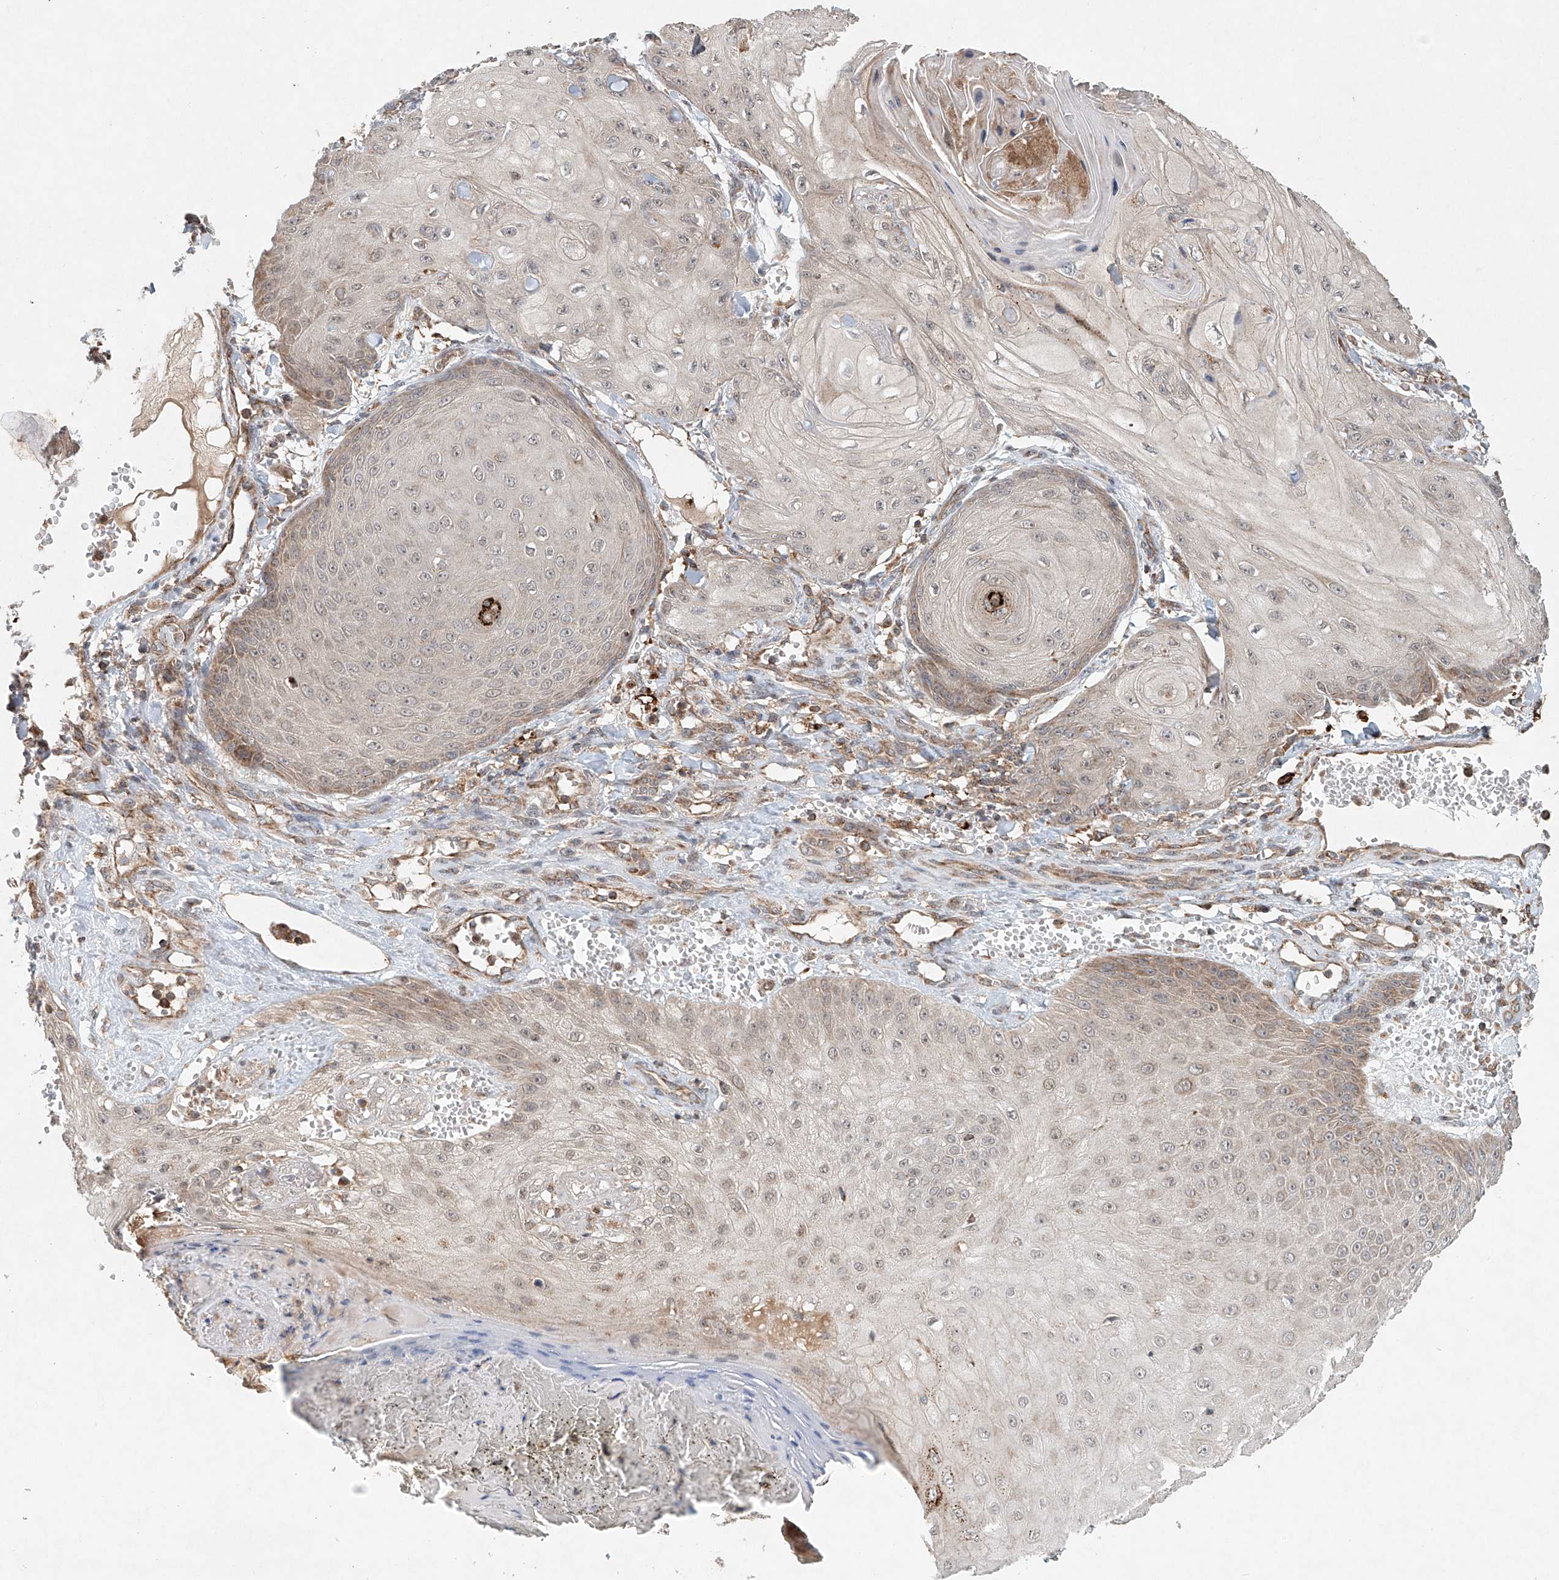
{"staining": {"intensity": "weak", "quantity": "<25%", "location": "cytoplasmic/membranous"}, "tissue": "skin cancer", "cell_type": "Tumor cells", "image_type": "cancer", "snomed": [{"axis": "morphology", "description": "Squamous cell carcinoma, NOS"}, {"axis": "topography", "description": "Skin"}], "caption": "An immunohistochemistry histopathology image of skin cancer (squamous cell carcinoma) is shown. There is no staining in tumor cells of skin cancer (squamous cell carcinoma). Nuclei are stained in blue.", "gene": "DCAF11", "patient": {"sex": "male", "age": 74}}